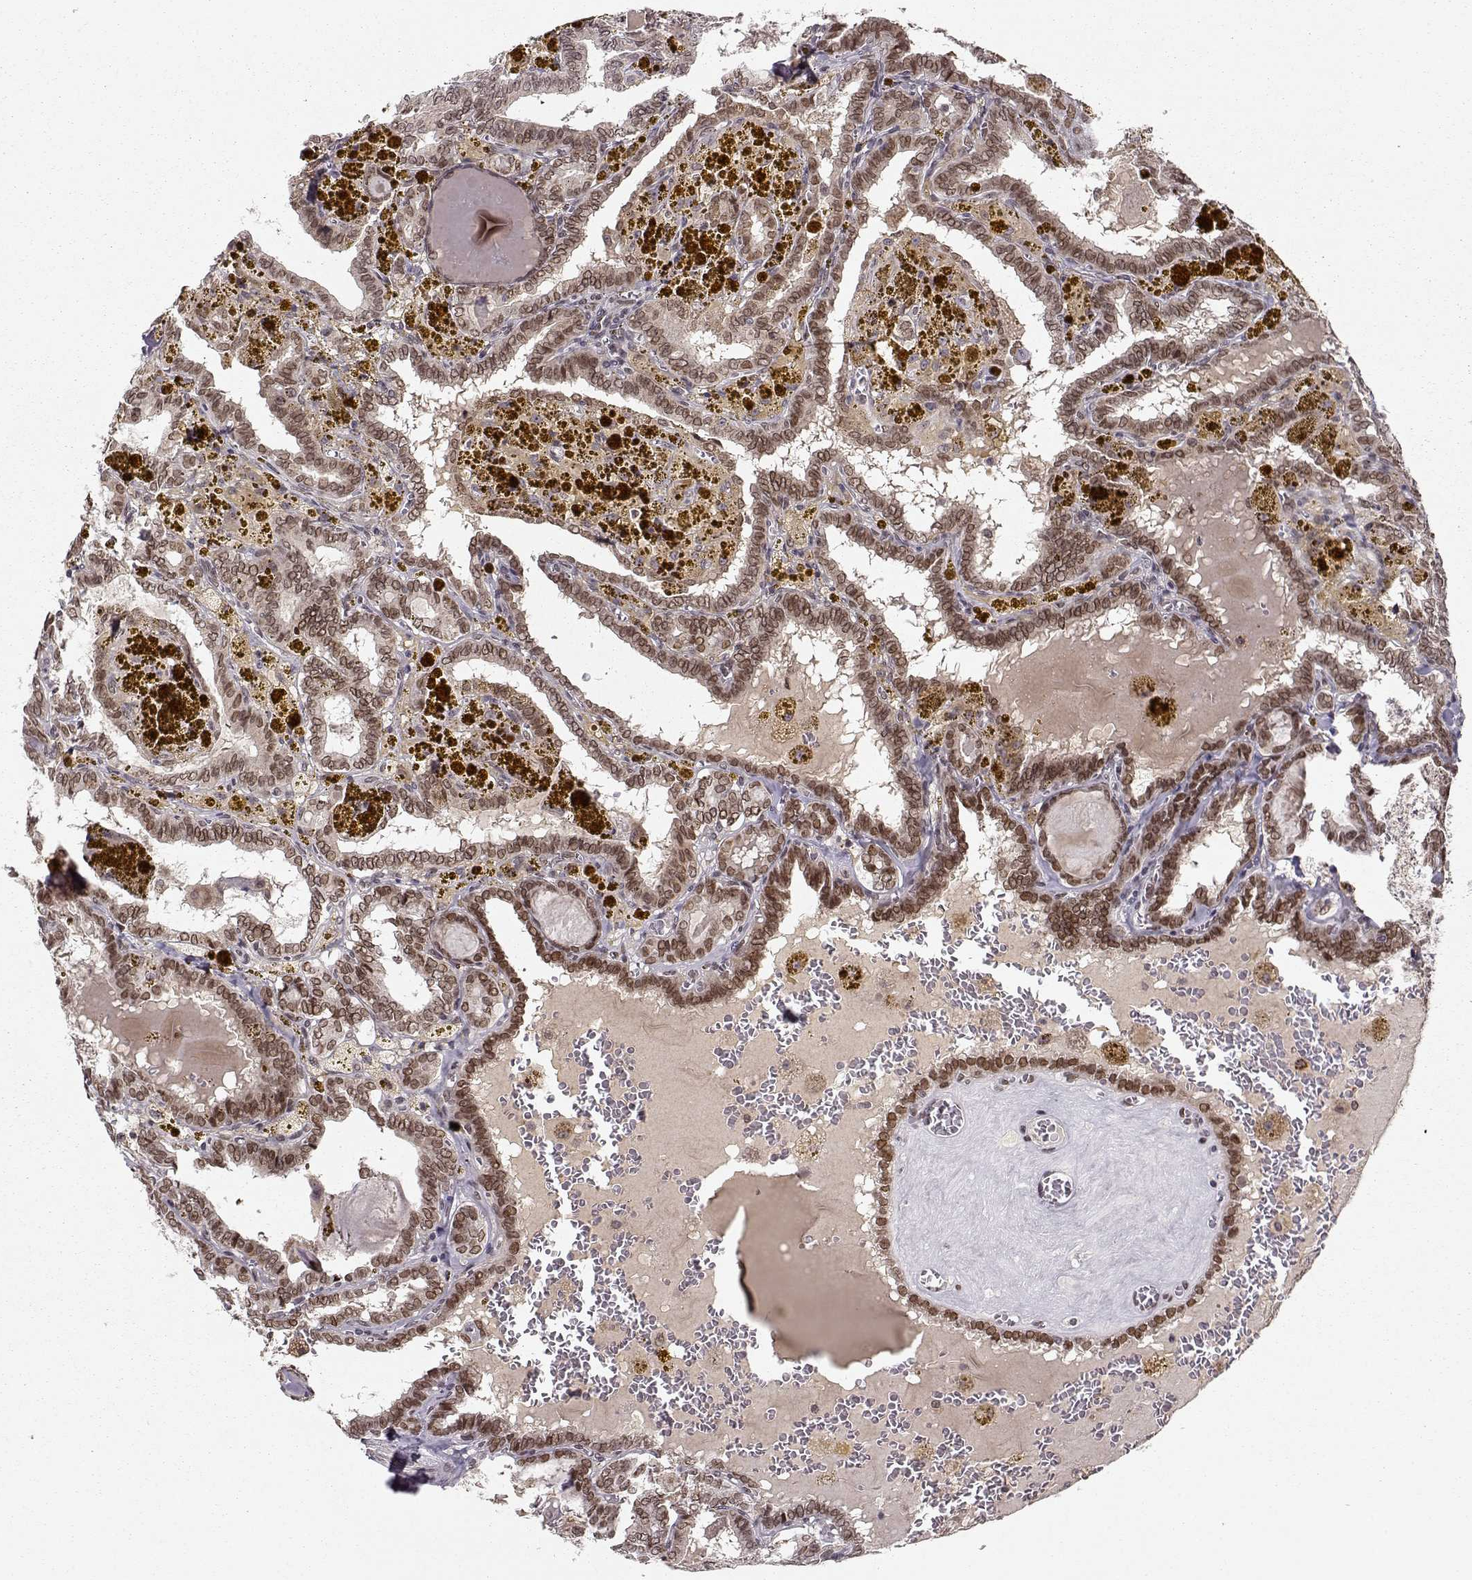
{"staining": {"intensity": "moderate", "quantity": ">75%", "location": "nuclear"}, "tissue": "thyroid cancer", "cell_type": "Tumor cells", "image_type": "cancer", "snomed": [{"axis": "morphology", "description": "Papillary adenocarcinoma, NOS"}, {"axis": "topography", "description": "Thyroid gland"}], "caption": "The immunohistochemical stain labels moderate nuclear expression in tumor cells of thyroid cancer tissue.", "gene": "RAI1", "patient": {"sex": "female", "age": 39}}